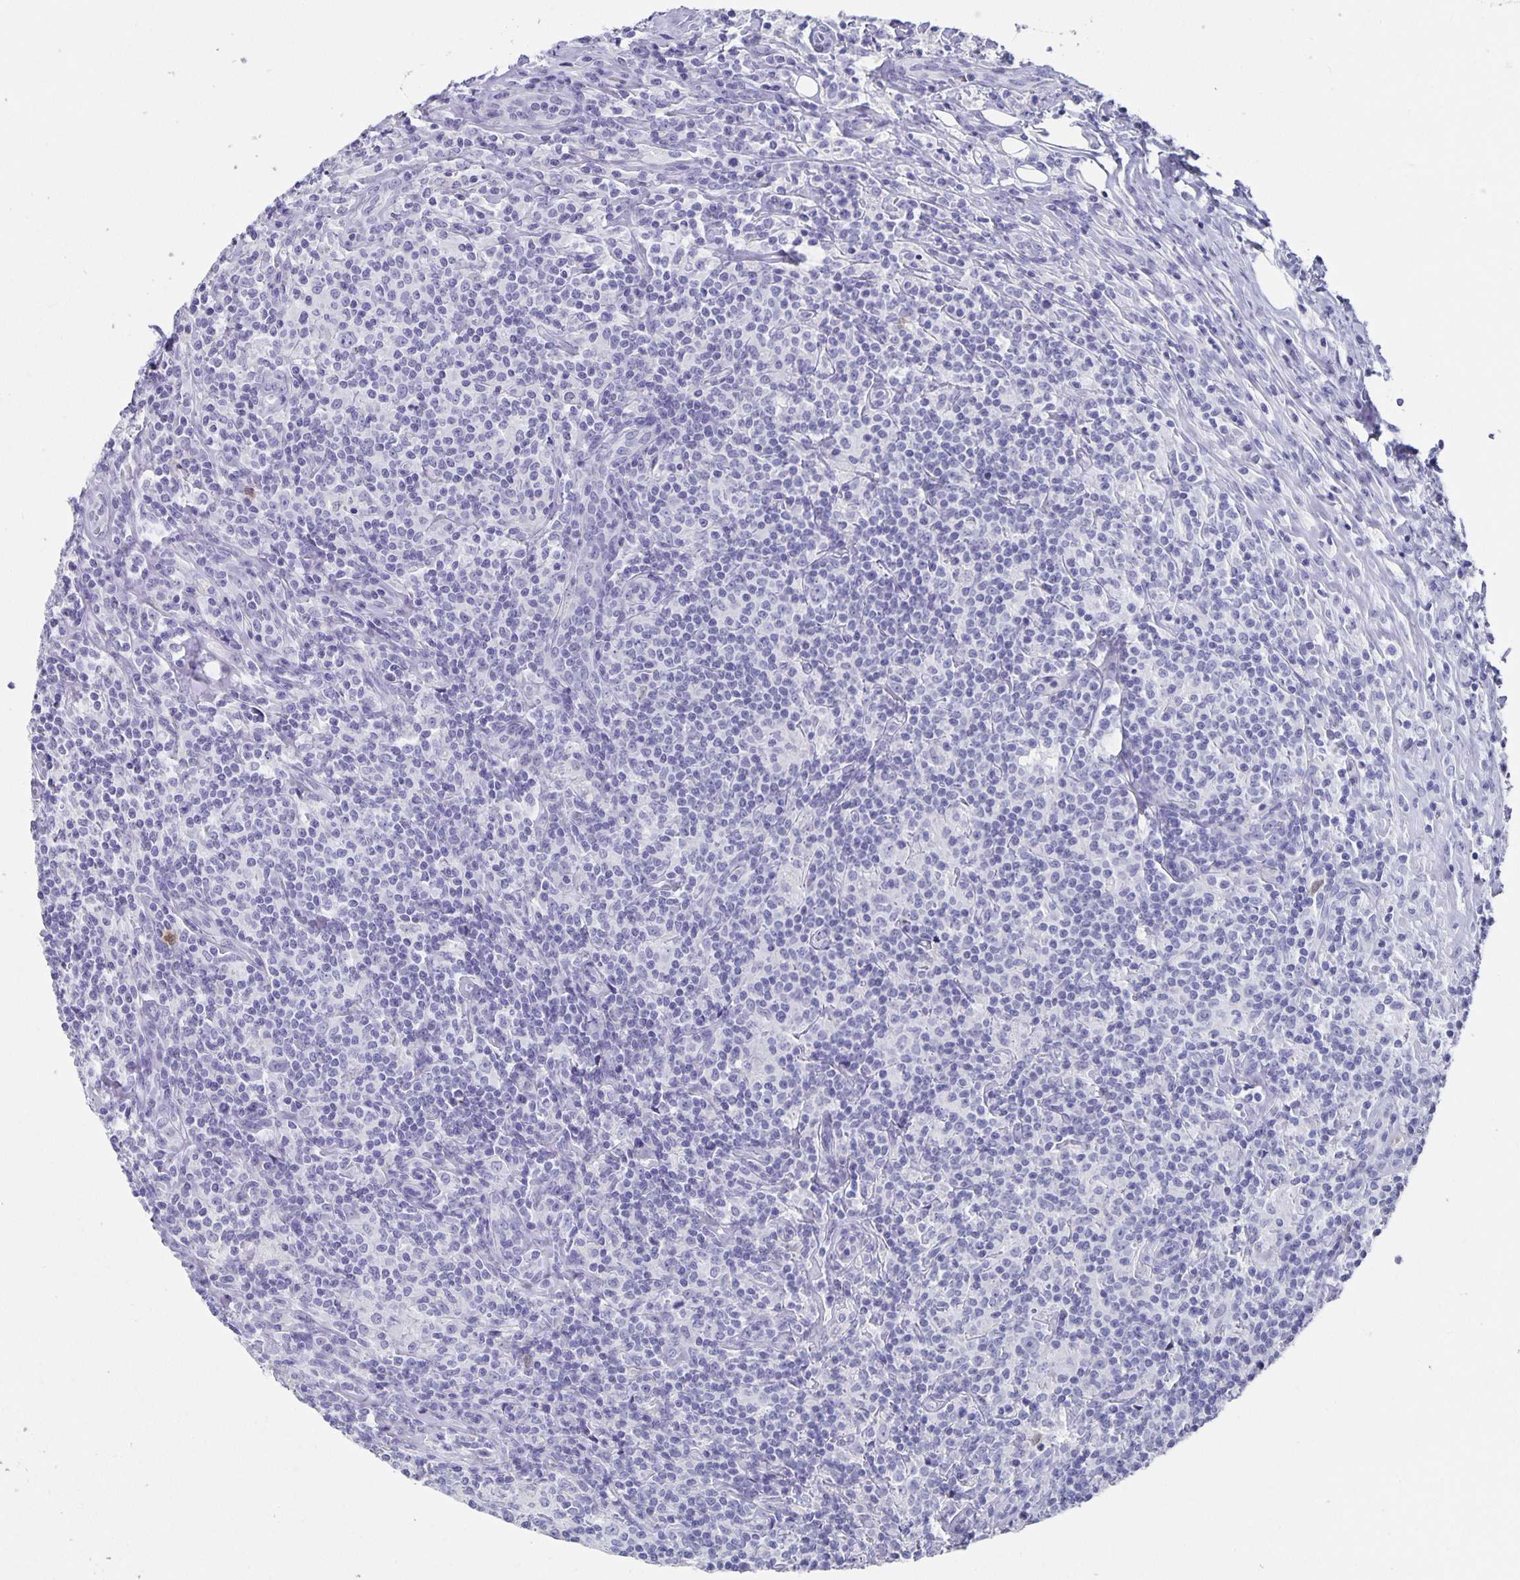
{"staining": {"intensity": "negative", "quantity": "none", "location": "none"}, "tissue": "lymphoma", "cell_type": "Tumor cells", "image_type": "cancer", "snomed": [{"axis": "morphology", "description": "Hodgkin's disease, NOS"}, {"axis": "morphology", "description": "Hodgkin's lymphoma, nodular sclerosis"}, {"axis": "topography", "description": "Lymph node"}], "caption": "This image is of Hodgkin's lymphoma, nodular sclerosis stained with immunohistochemistry to label a protein in brown with the nuclei are counter-stained blue. There is no staining in tumor cells.", "gene": "CHGA", "patient": {"sex": "female", "age": 10}}